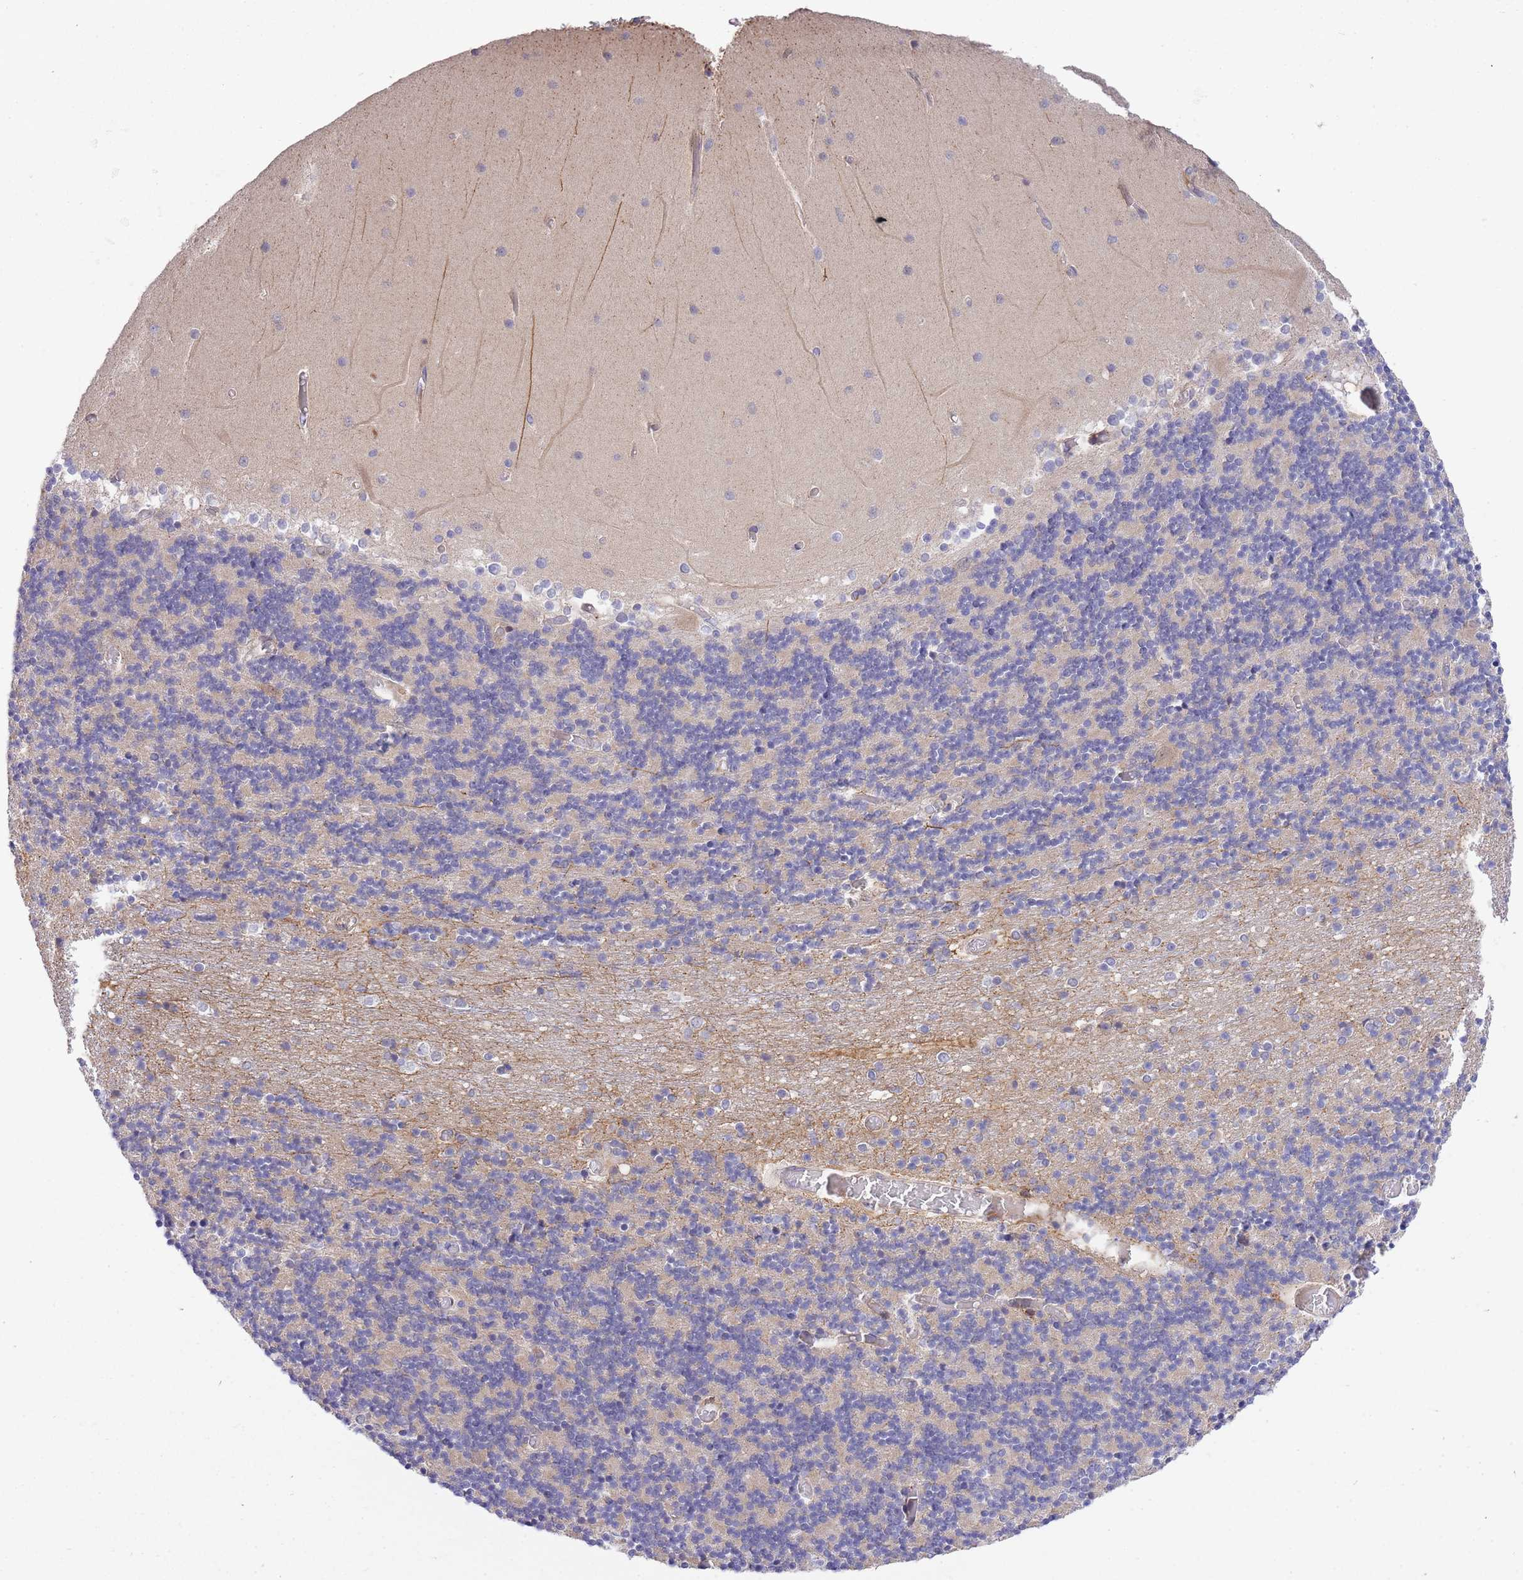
{"staining": {"intensity": "negative", "quantity": "none", "location": "none"}, "tissue": "cerebellum", "cell_type": "Cells in granular layer", "image_type": "normal", "snomed": [{"axis": "morphology", "description": "Normal tissue, NOS"}, {"axis": "topography", "description": "Cerebellum"}], "caption": "Photomicrograph shows no protein staining in cells in granular layer of benign cerebellum. (Immunohistochemistry (ihc), brightfield microscopy, high magnification).", "gene": "EIF2B2", "patient": {"sex": "female", "age": 28}}